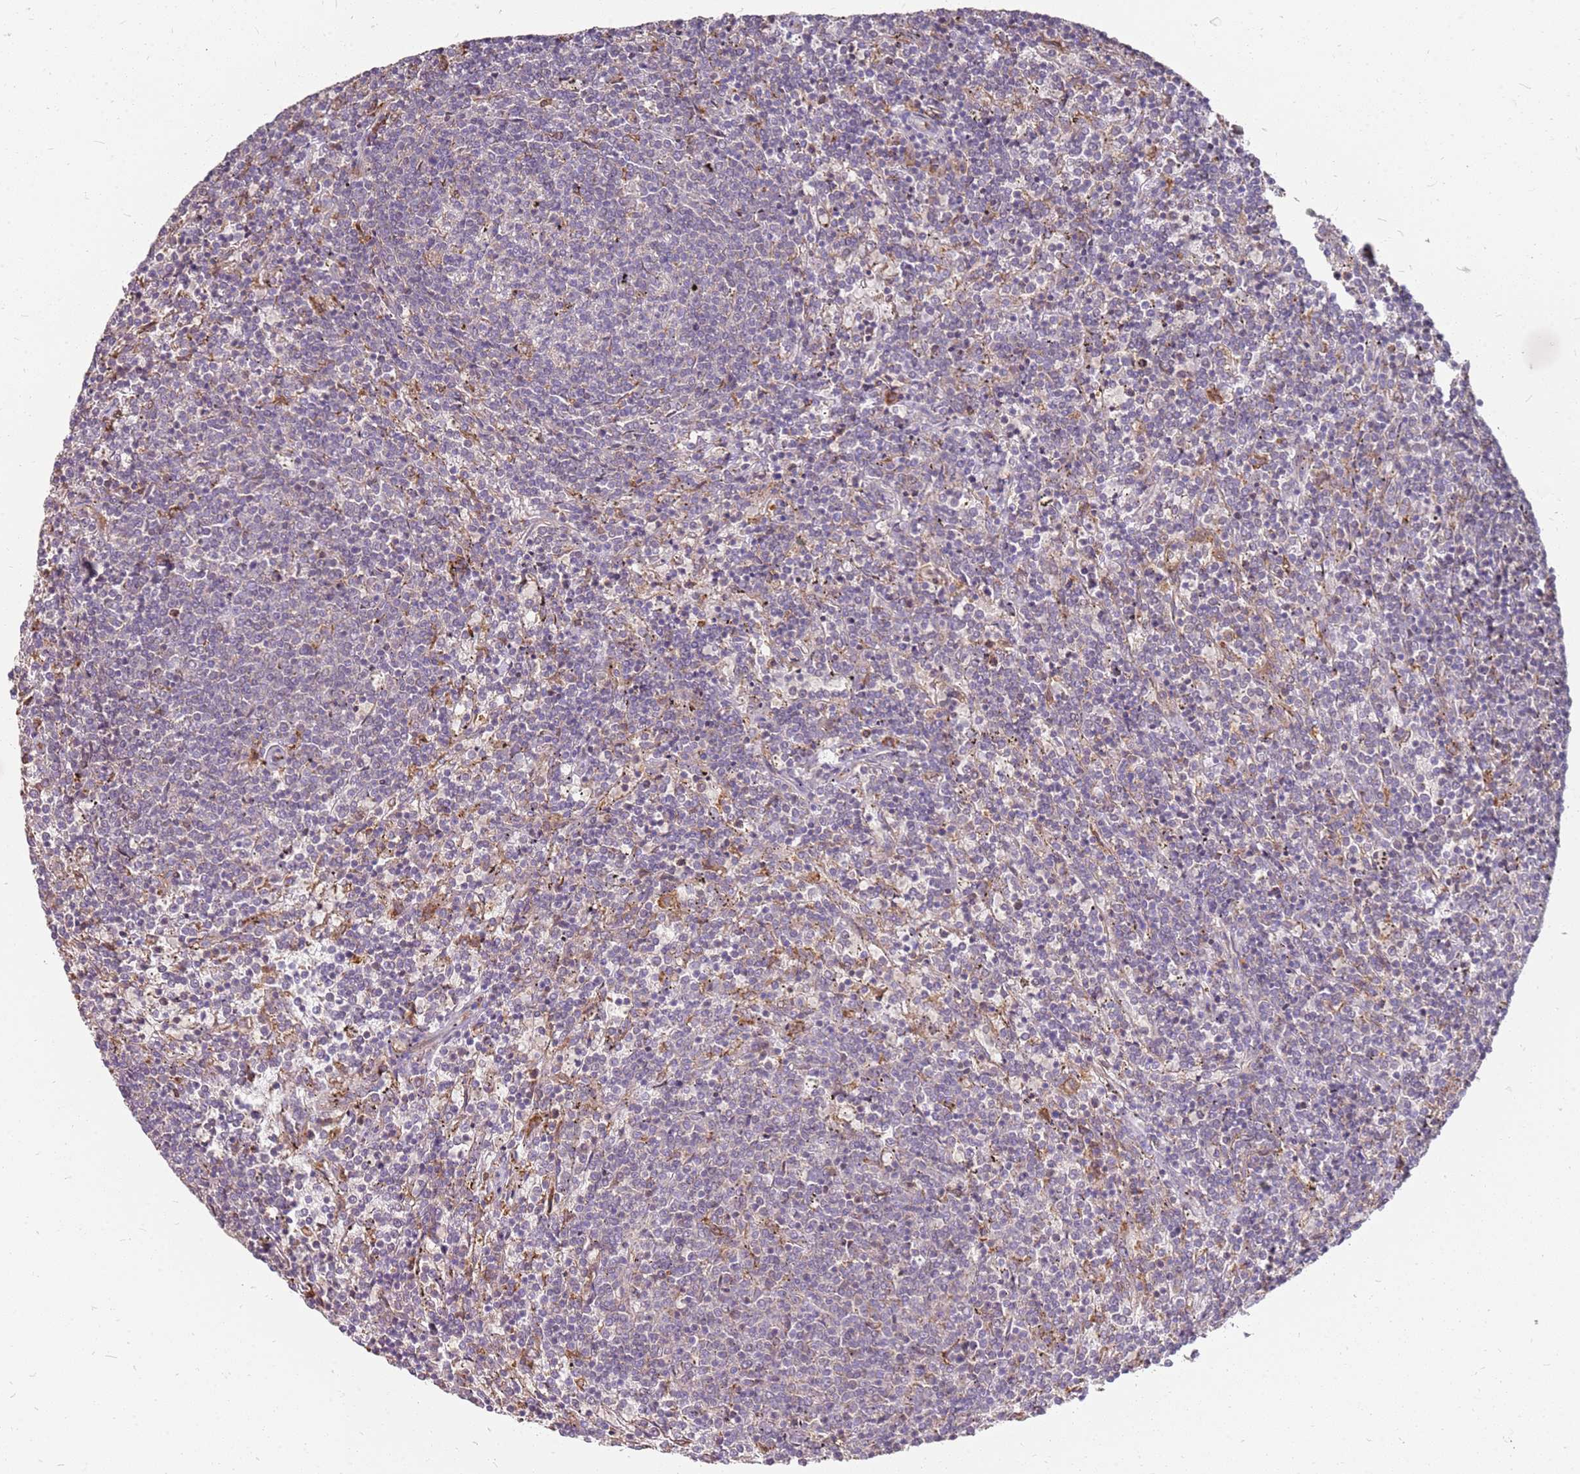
{"staining": {"intensity": "negative", "quantity": "none", "location": "none"}, "tissue": "lymphoma", "cell_type": "Tumor cells", "image_type": "cancer", "snomed": [{"axis": "morphology", "description": "Malignant lymphoma, non-Hodgkin's type, Low grade"}, {"axis": "topography", "description": "Spleen"}], "caption": "This is an immunohistochemistry (IHC) image of human lymphoma. There is no expression in tumor cells.", "gene": "NUDT14", "patient": {"sex": "female", "age": 50}}